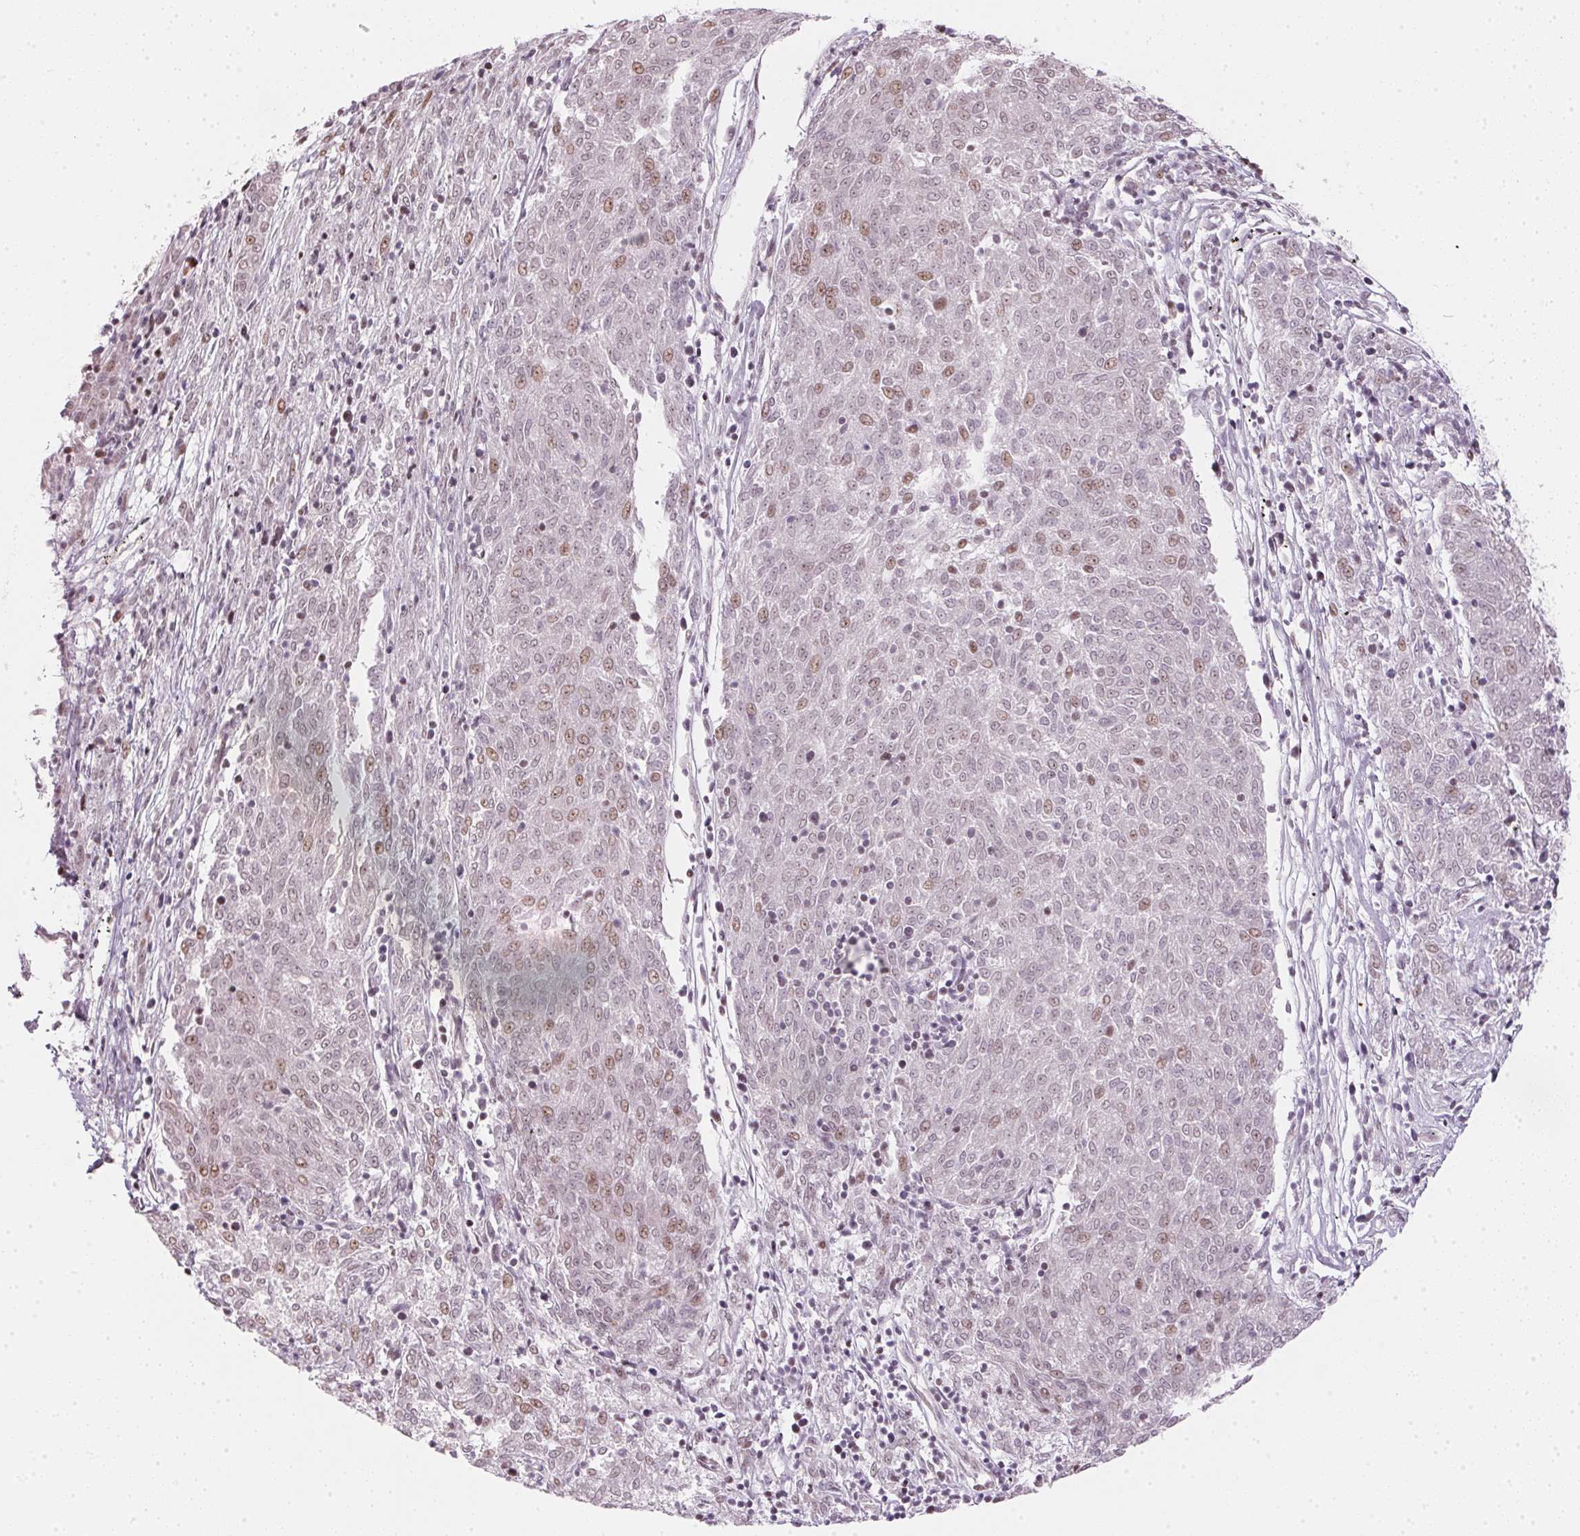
{"staining": {"intensity": "weak", "quantity": "<25%", "location": "nuclear"}, "tissue": "melanoma", "cell_type": "Tumor cells", "image_type": "cancer", "snomed": [{"axis": "morphology", "description": "Malignant melanoma, NOS"}, {"axis": "topography", "description": "Skin"}], "caption": "Melanoma was stained to show a protein in brown. There is no significant staining in tumor cells.", "gene": "KAT6A", "patient": {"sex": "female", "age": 72}}